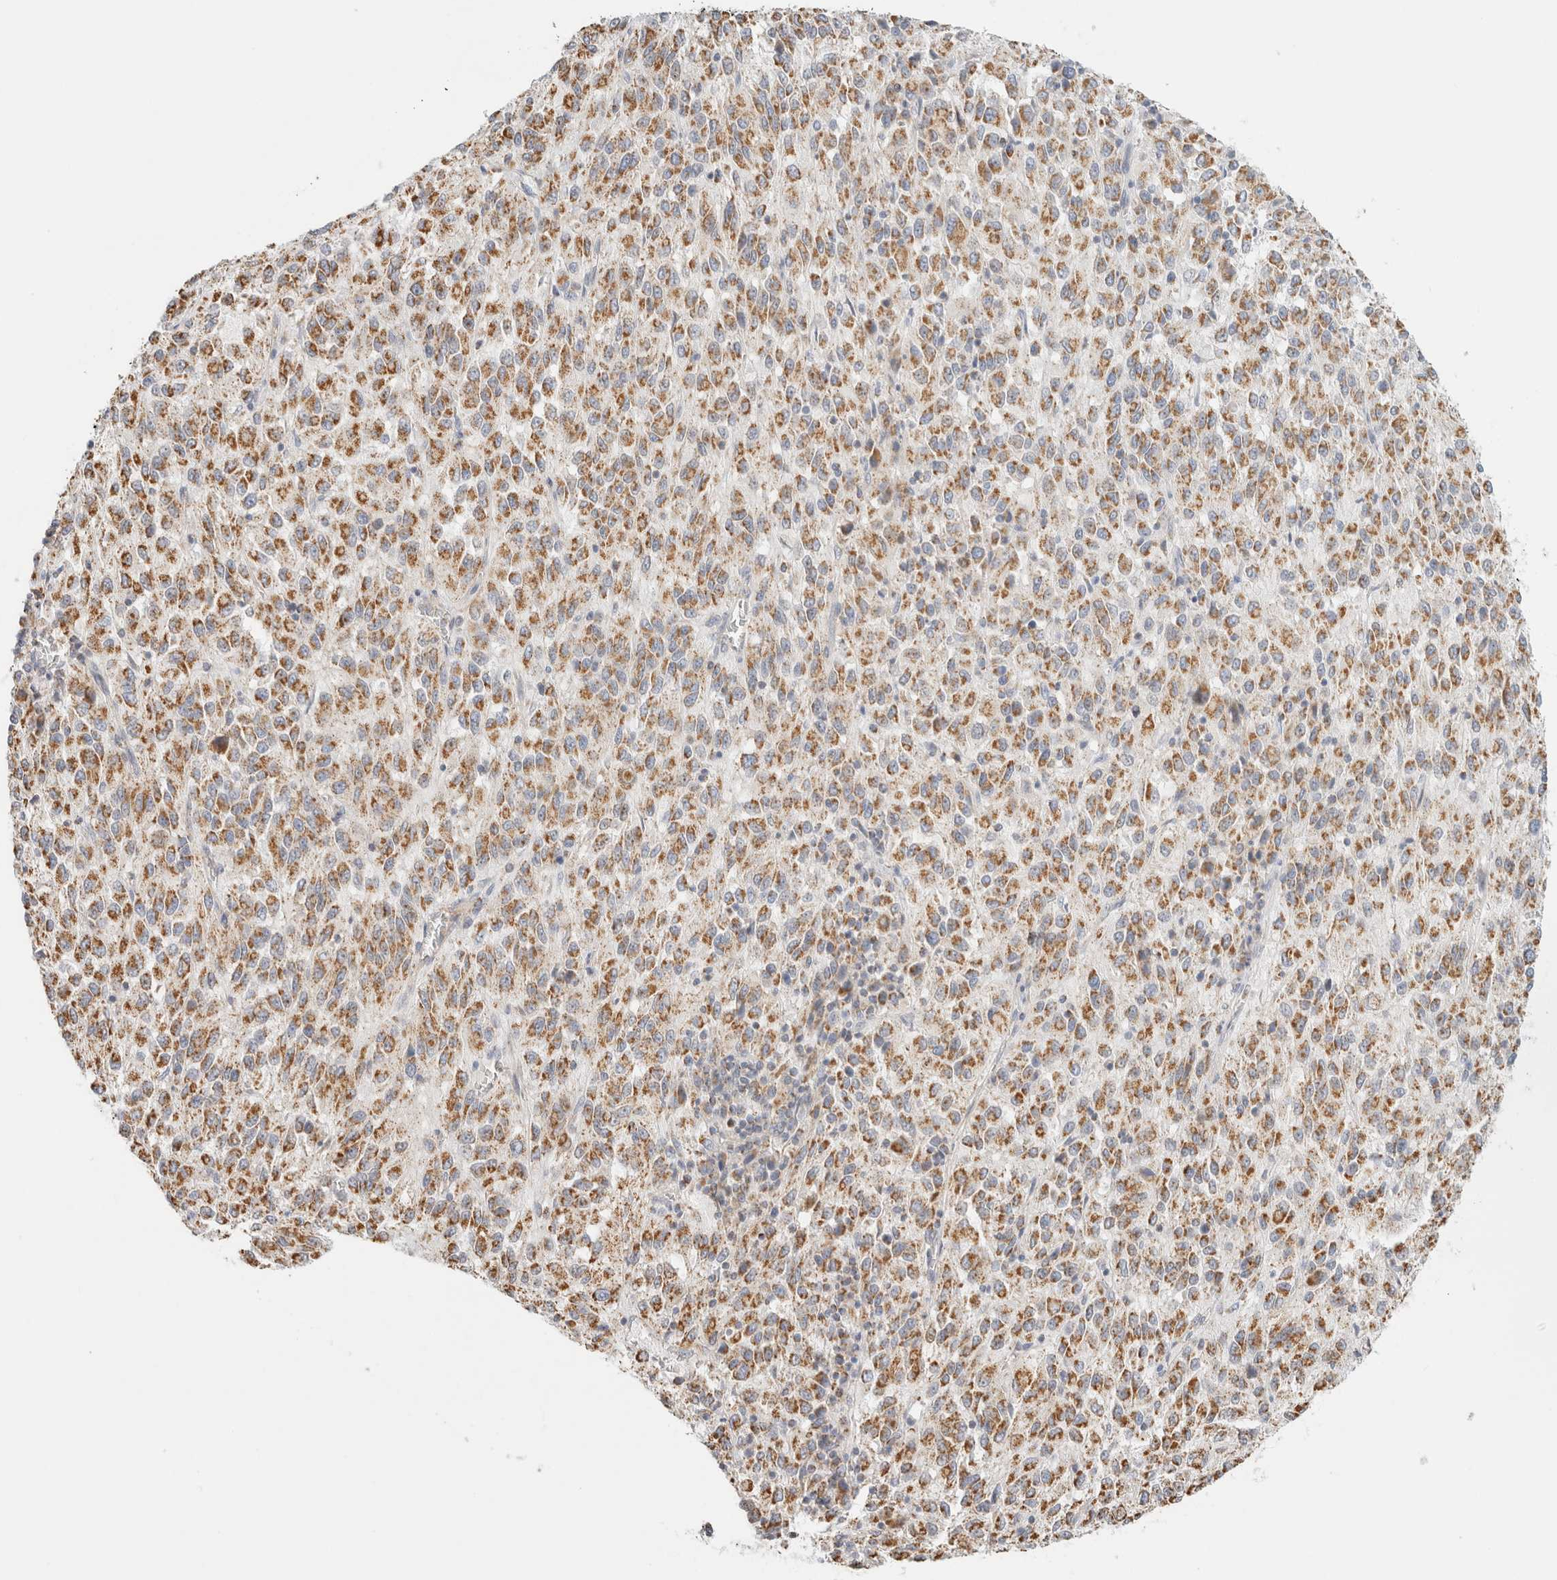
{"staining": {"intensity": "moderate", "quantity": ">75%", "location": "cytoplasmic/membranous"}, "tissue": "melanoma", "cell_type": "Tumor cells", "image_type": "cancer", "snomed": [{"axis": "morphology", "description": "Malignant melanoma, Metastatic site"}, {"axis": "topography", "description": "Lung"}], "caption": "Immunohistochemistry image of neoplastic tissue: human melanoma stained using IHC reveals medium levels of moderate protein expression localized specifically in the cytoplasmic/membranous of tumor cells, appearing as a cytoplasmic/membranous brown color.", "gene": "HDHD3", "patient": {"sex": "male", "age": 64}}